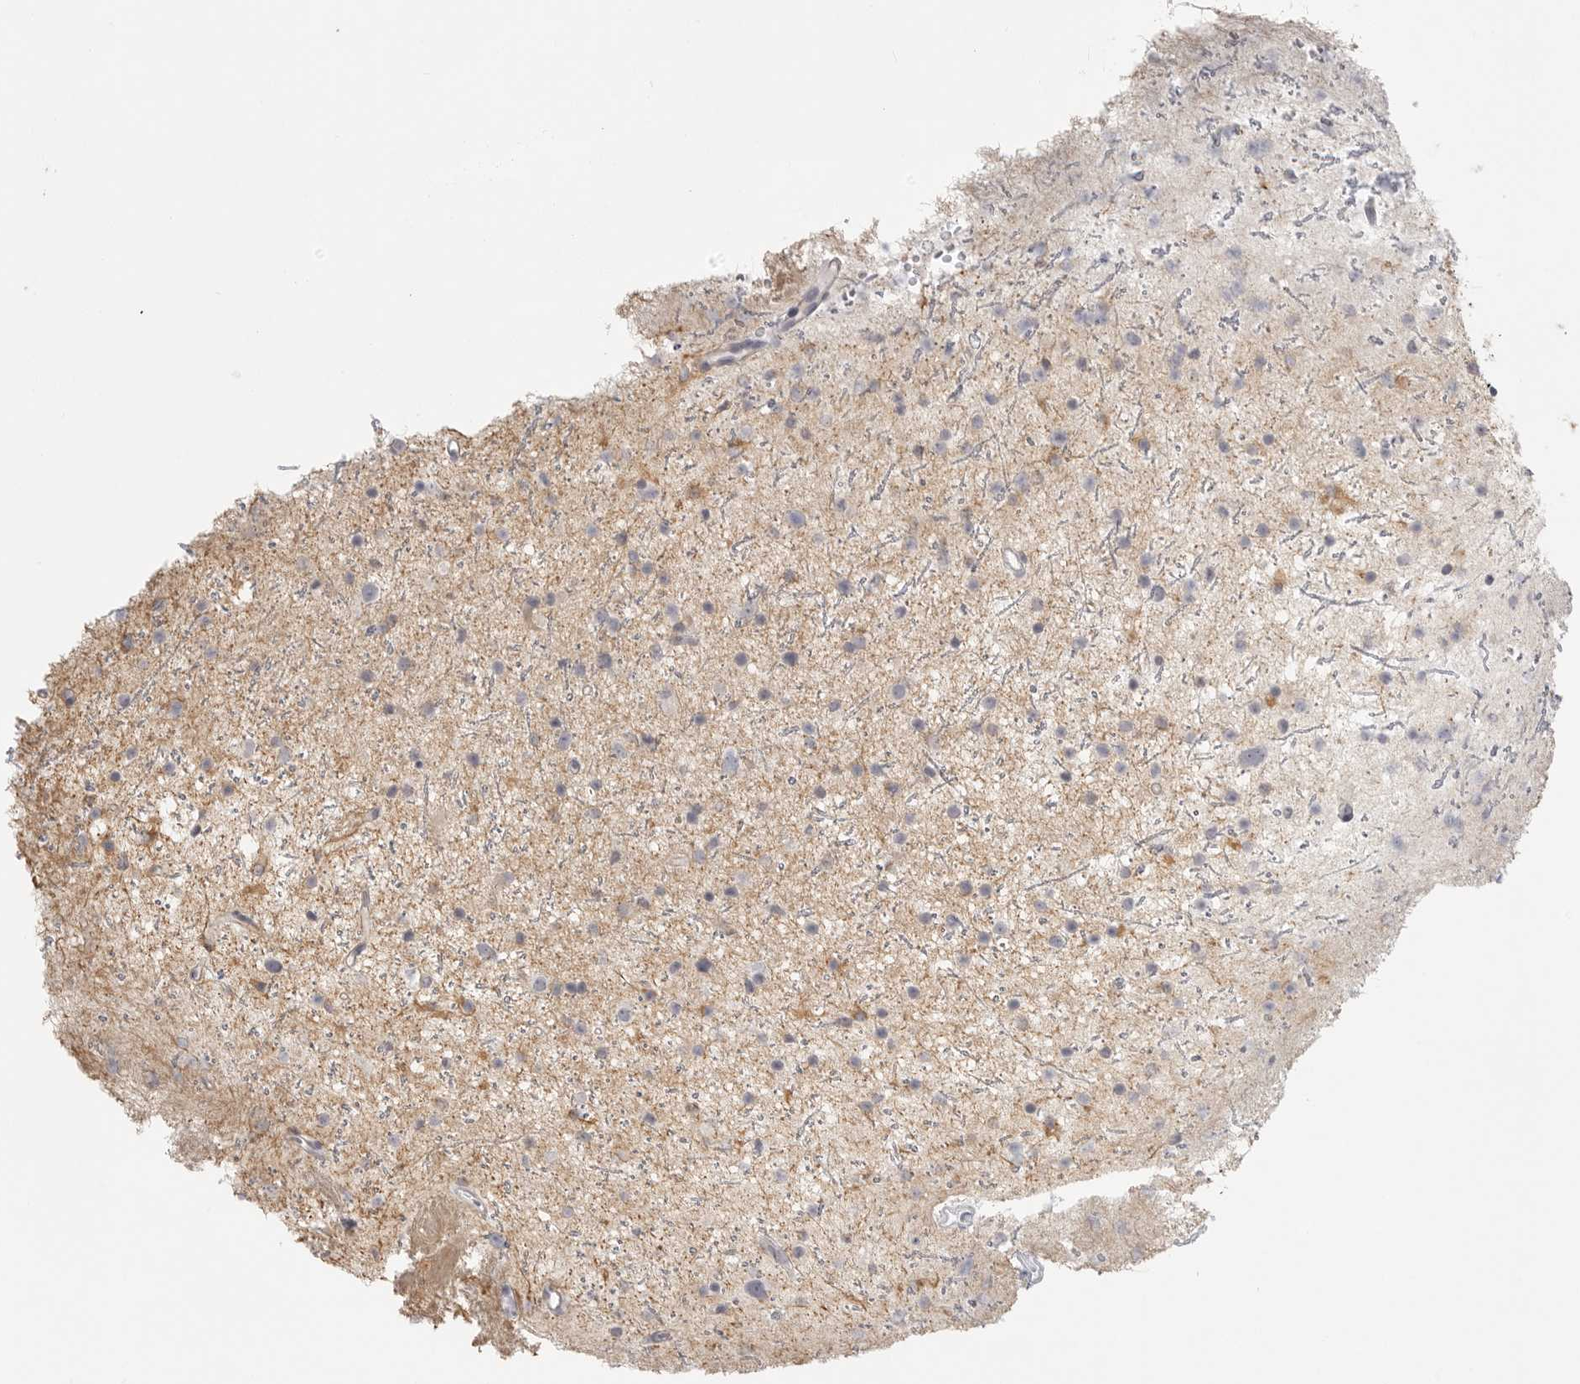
{"staining": {"intensity": "negative", "quantity": "none", "location": "none"}, "tissue": "glioma", "cell_type": "Tumor cells", "image_type": "cancer", "snomed": [{"axis": "morphology", "description": "Glioma, malignant, Low grade"}, {"axis": "topography", "description": "Cerebral cortex"}], "caption": "Human low-grade glioma (malignant) stained for a protein using IHC demonstrates no positivity in tumor cells.", "gene": "HMGCS2", "patient": {"sex": "female", "age": 39}}